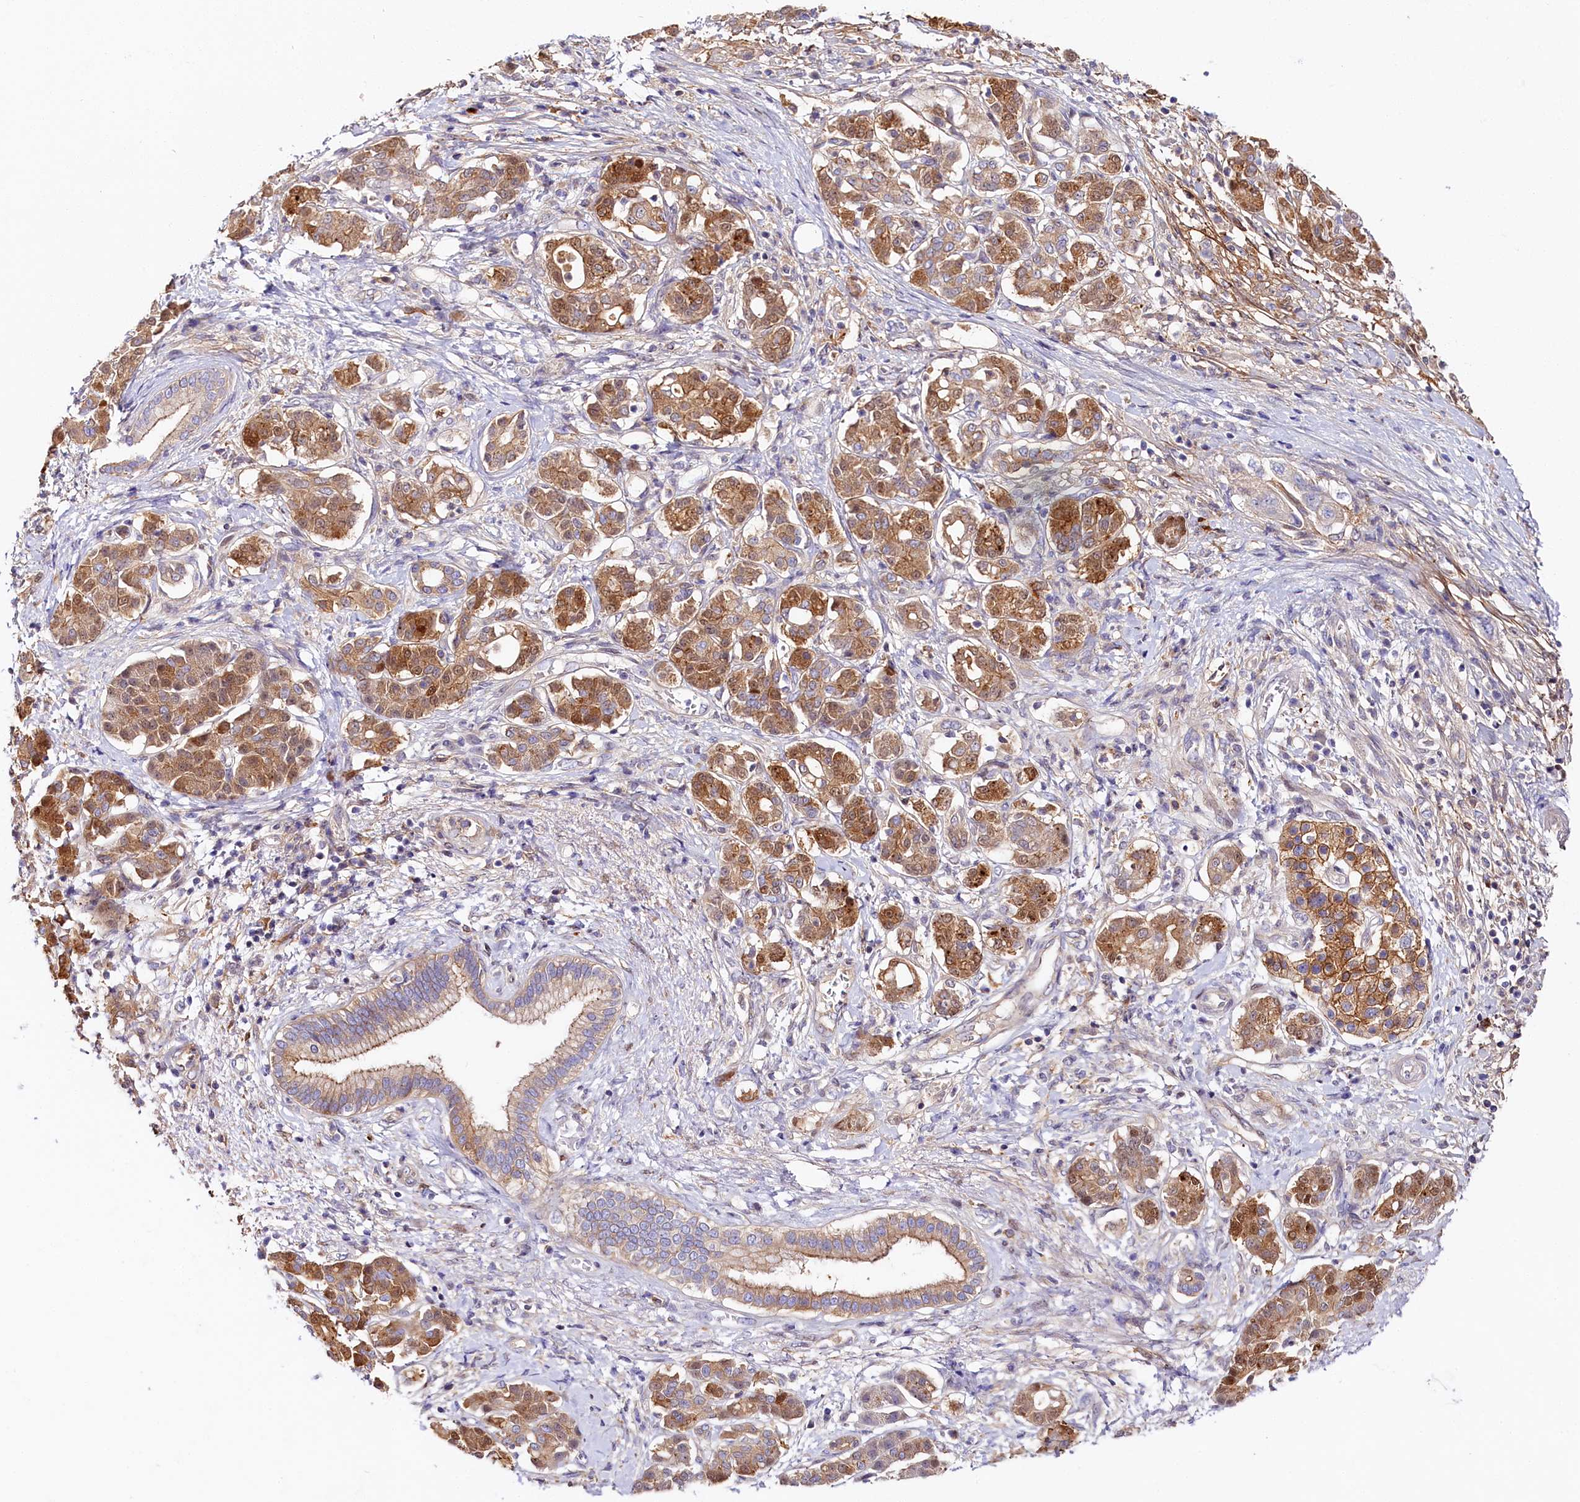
{"staining": {"intensity": "moderate", "quantity": "<25%", "location": "cytoplasmic/membranous"}, "tissue": "pancreatic cancer", "cell_type": "Tumor cells", "image_type": "cancer", "snomed": [{"axis": "morphology", "description": "Adenocarcinoma, NOS"}, {"axis": "topography", "description": "Pancreas"}], "caption": "Pancreatic cancer (adenocarcinoma) stained with a brown dye shows moderate cytoplasmic/membranous positive positivity in approximately <25% of tumor cells.", "gene": "KATNB1", "patient": {"sex": "female", "age": 73}}